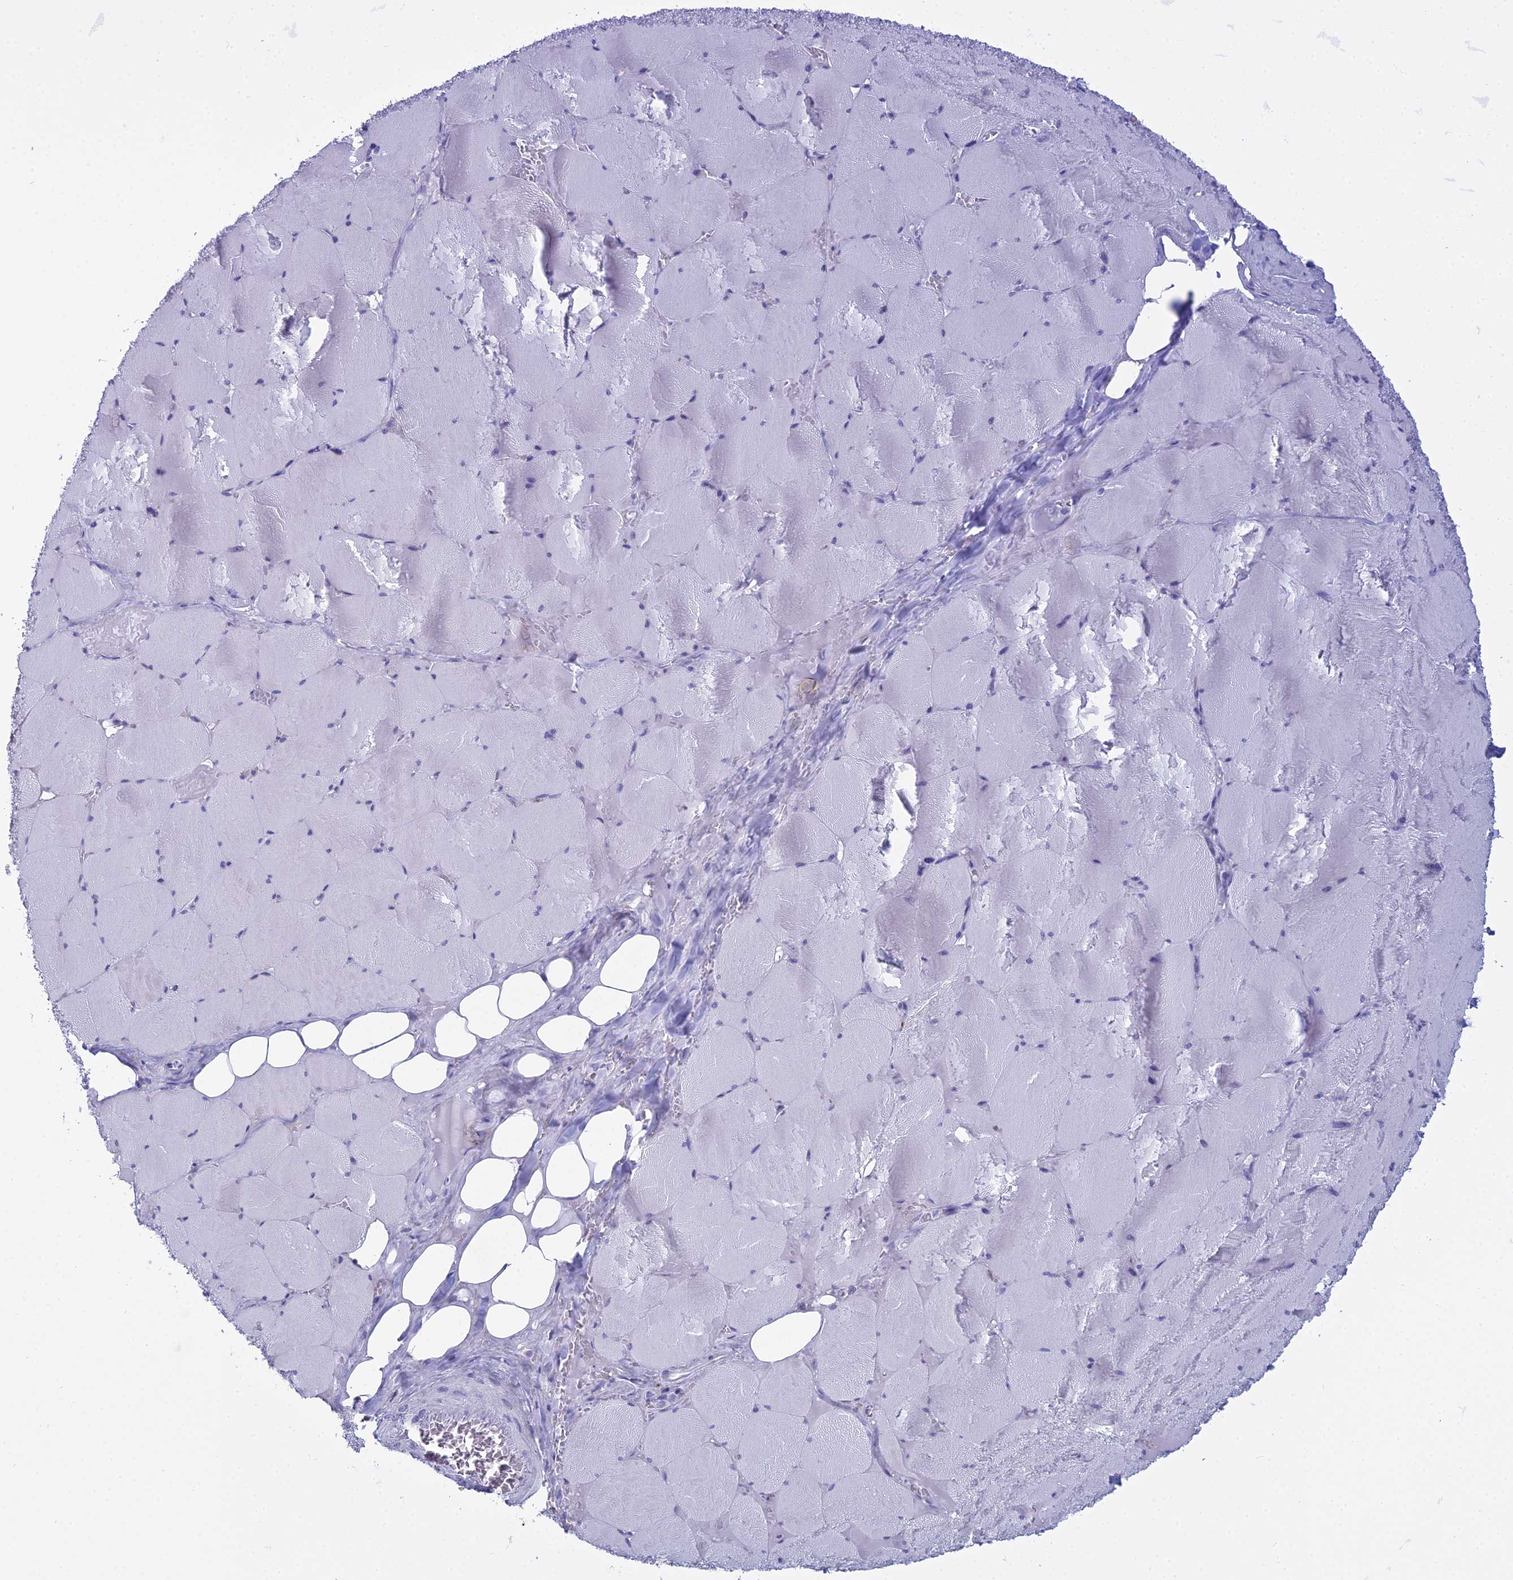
{"staining": {"intensity": "negative", "quantity": "none", "location": "none"}, "tissue": "skeletal muscle", "cell_type": "Myocytes", "image_type": "normal", "snomed": [{"axis": "morphology", "description": "Normal tissue, NOS"}, {"axis": "topography", "description": "Skeletal muscle"}, {"axis": "topography", "description": "Head-Neck"}], "caption": "Immunohistochemistry (IHC) of normal human skeletal muscle shows no staining in myocytes.", "gene": "MAP6", "patient": {"sex": "male", "age": 66}}